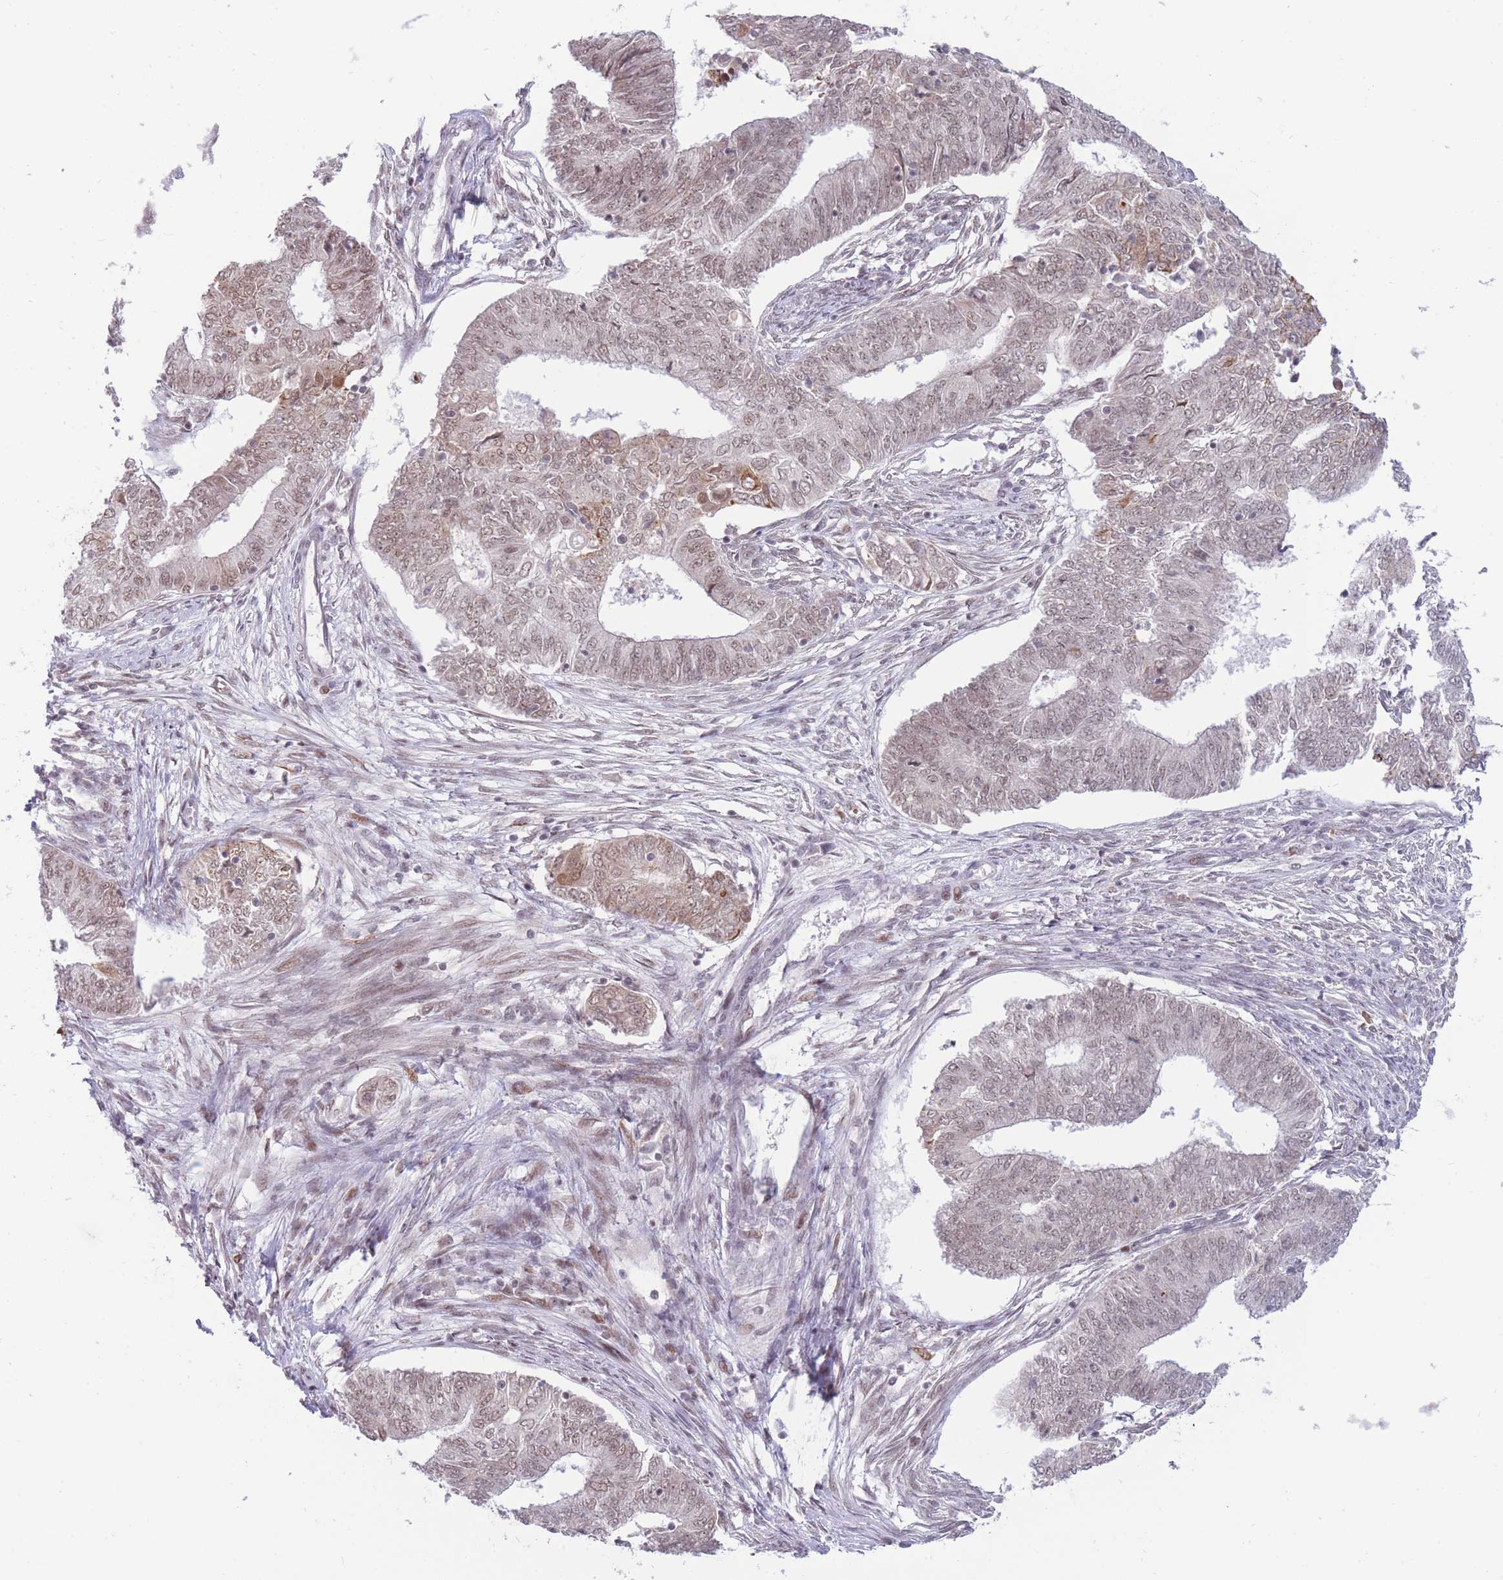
{"staining": {"intensity": "moderate", "quantity": "25%-75%", "location": "nuclear"}, "tissue": "endometrial cancer", "cell_type": "Tumor cells", "image_type": "cancer", "snomed": [{"axis": "morphology", "description": "Adenocarcinoma, NOS"}, {"axis": "topography", "description": "Endometrium"}], "caption": "This is an image of immunohistochemistry staining of endometrial cancer, which shows moderate staining in the nuclear of tumor cells.", "gene": "TARBP2", "patient": {"sex": "female", "age": 62}}